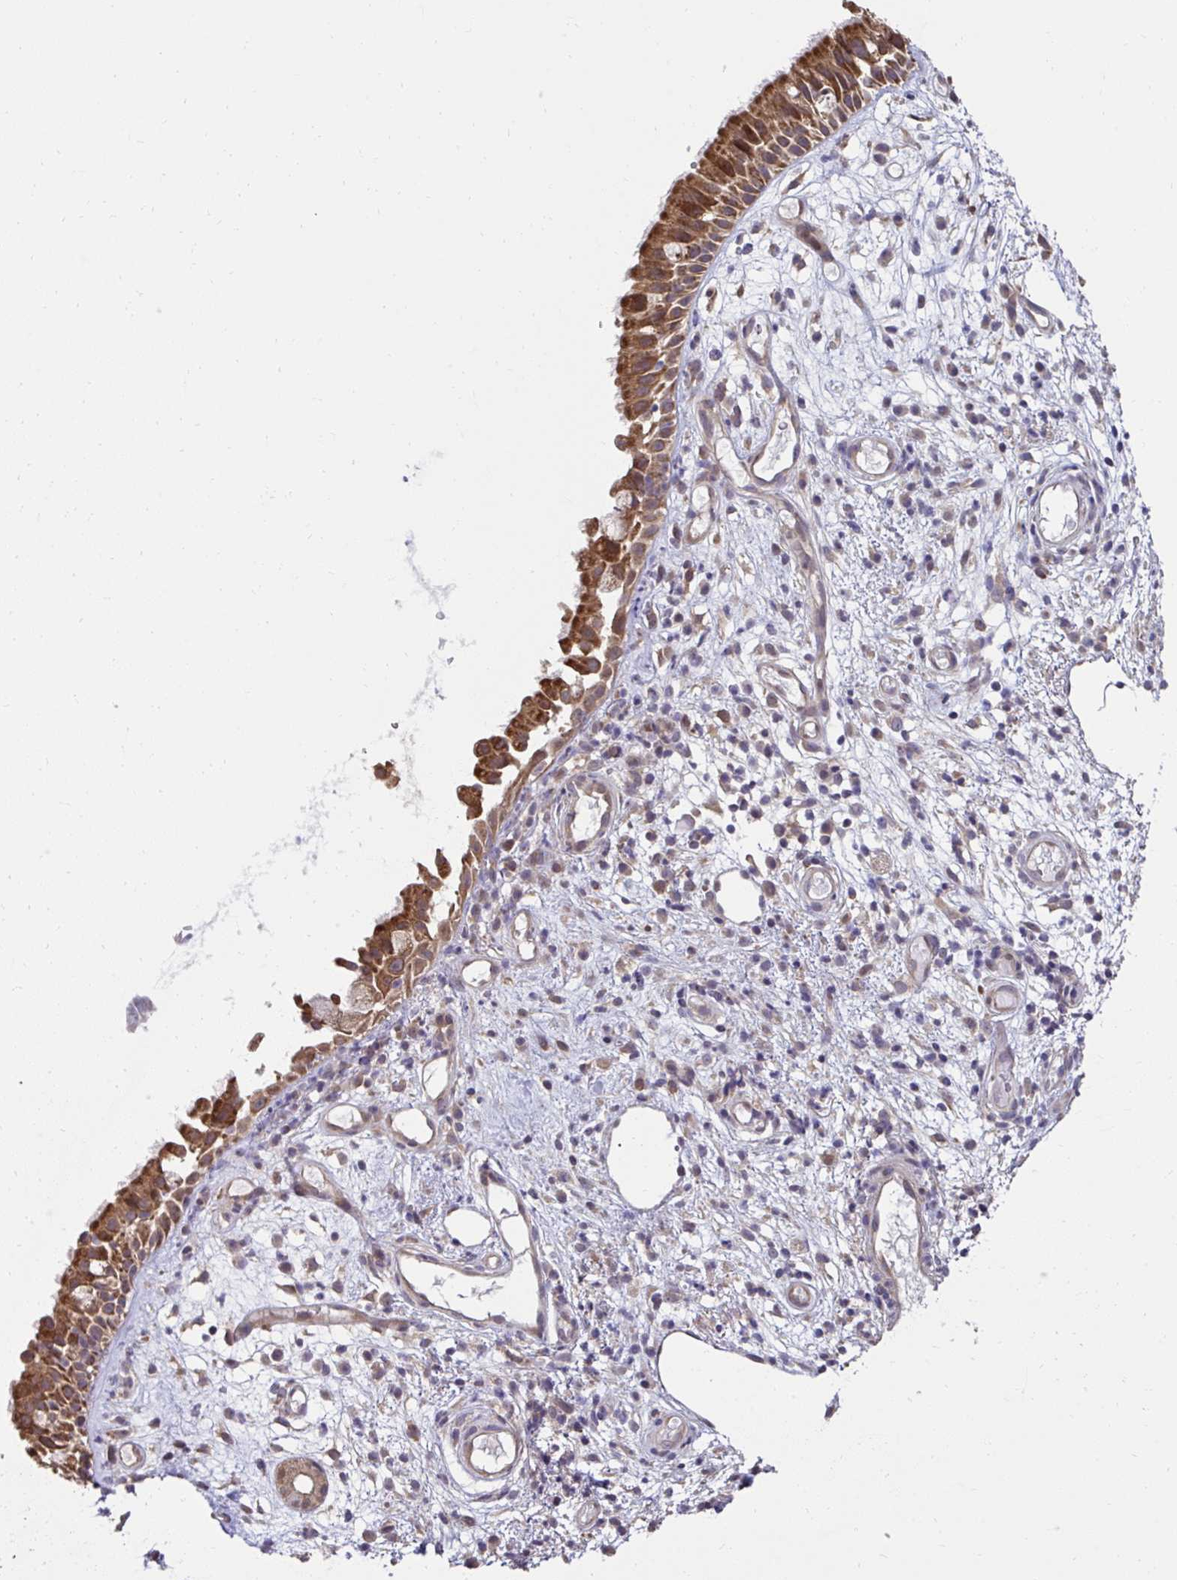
{"staining": {"intensity": "strong", "quantity": ">75%", "location": "cytoplasmic/membranous"}, "tissue": "nasopharynx", "cell_type": "Respiratory epithelial cells", "image_type": "normal", "snomed": [{"axis": "morphology", "description": "Normal tissue, NOS"}, {"axis": "morphology", "description": "Inflammation, NOS"}, {"axis": "topography", "description": "Nasopharynx"}], "caption": "A brown stain highlights strong cytoplasmic/membranous staining of a protein in respiratory epithelial cells of unremarkable human nasopharynx.", "gene": "RDH14", "patient": {"sex": "male", "age": 54}}